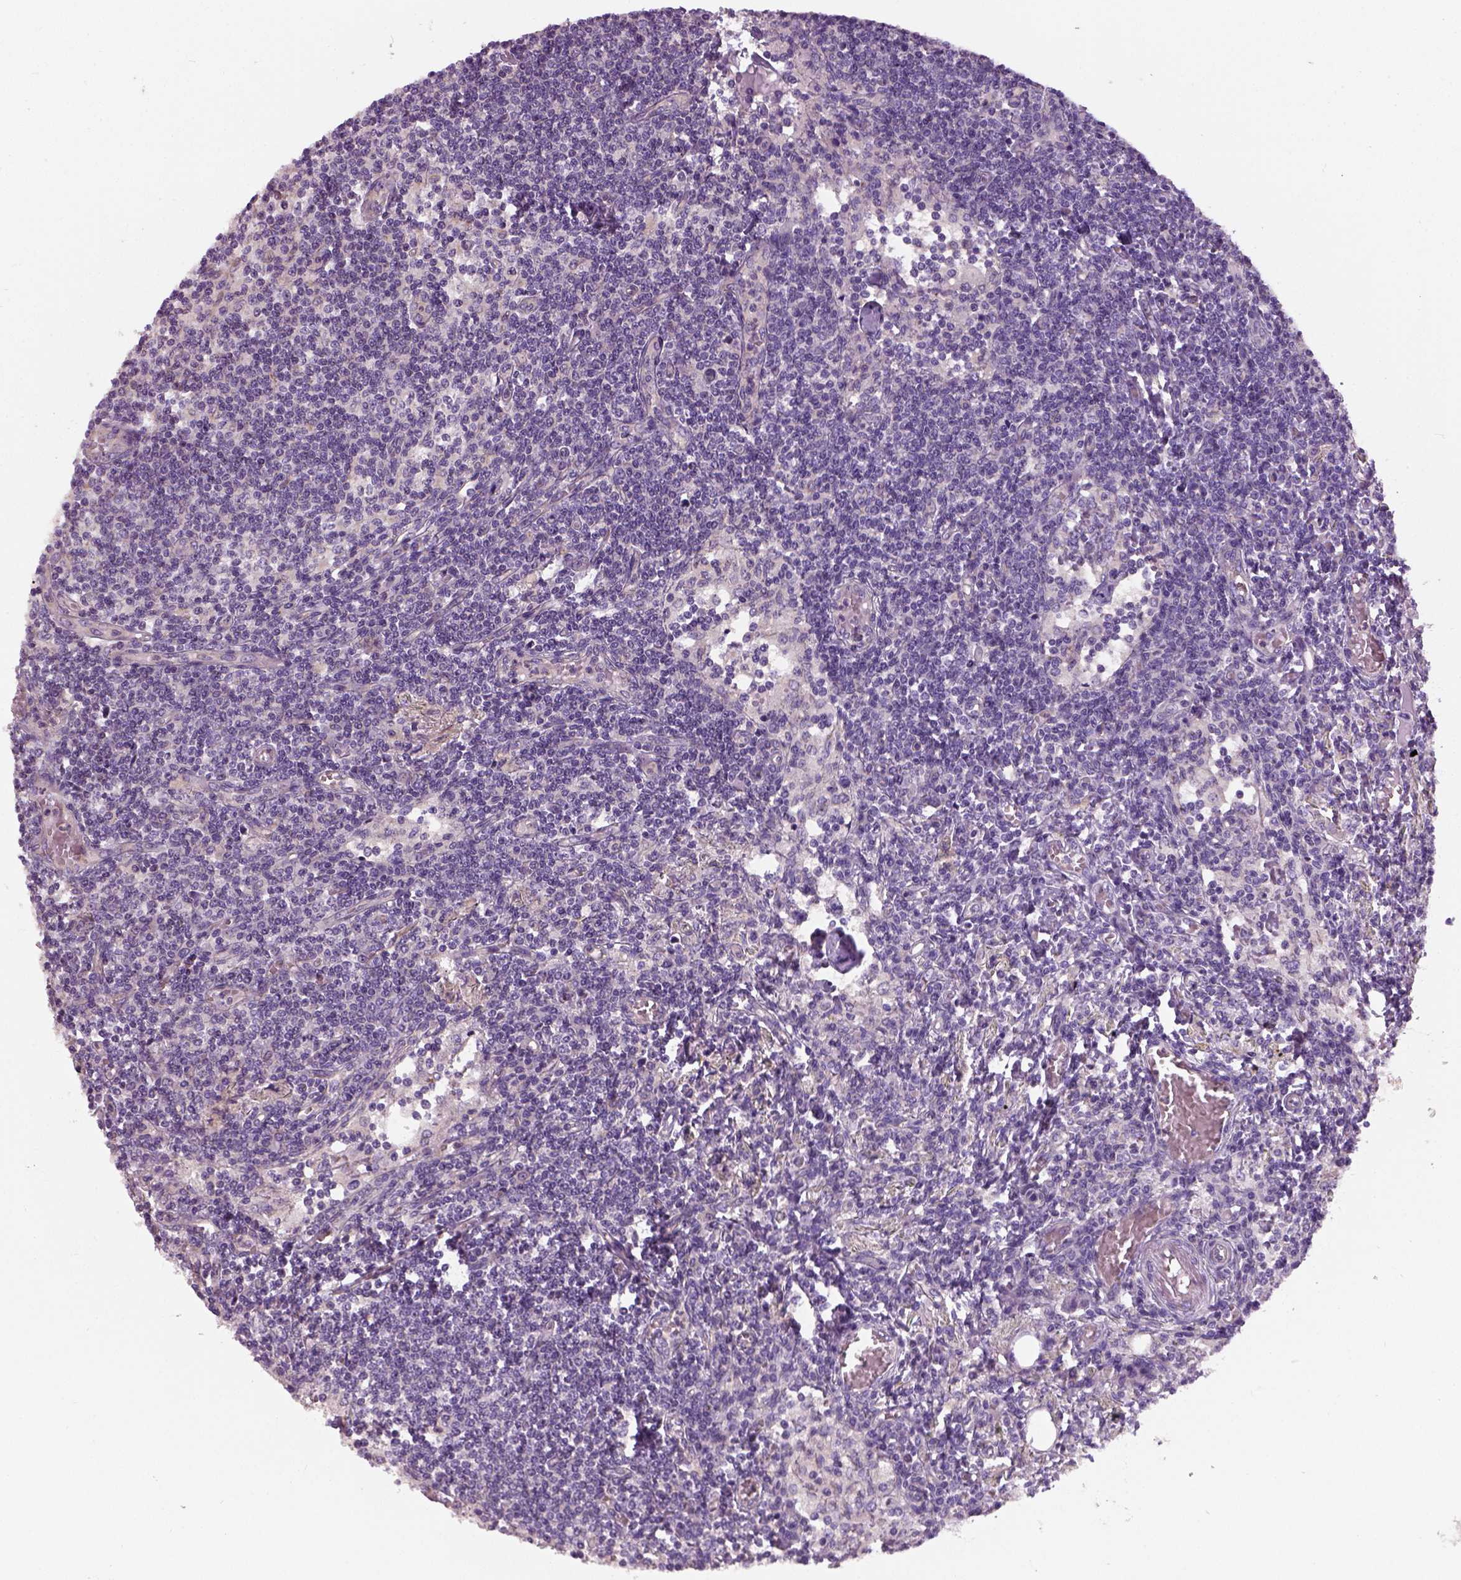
{"staining": {"intensity": "weak", "quantity": ">75%", "location": "cytoplasmic/membranous"}, "tissue": "lymph node", "cell_type": "Germinal center cells", "image_type": "normal", "snomed": [{"axis": "morphology", "description": "Normal tissue, NOS"}, {"axis": "topography", "description": "Lymph node"}], "caption": "Lymph node stained with a brown dye reveals weak cytoplasmic/membranous positive positivity in about >75% of germinal center cells.", "gene": "CRACR2A", "patient": {"sex": "female", "age": 69}}